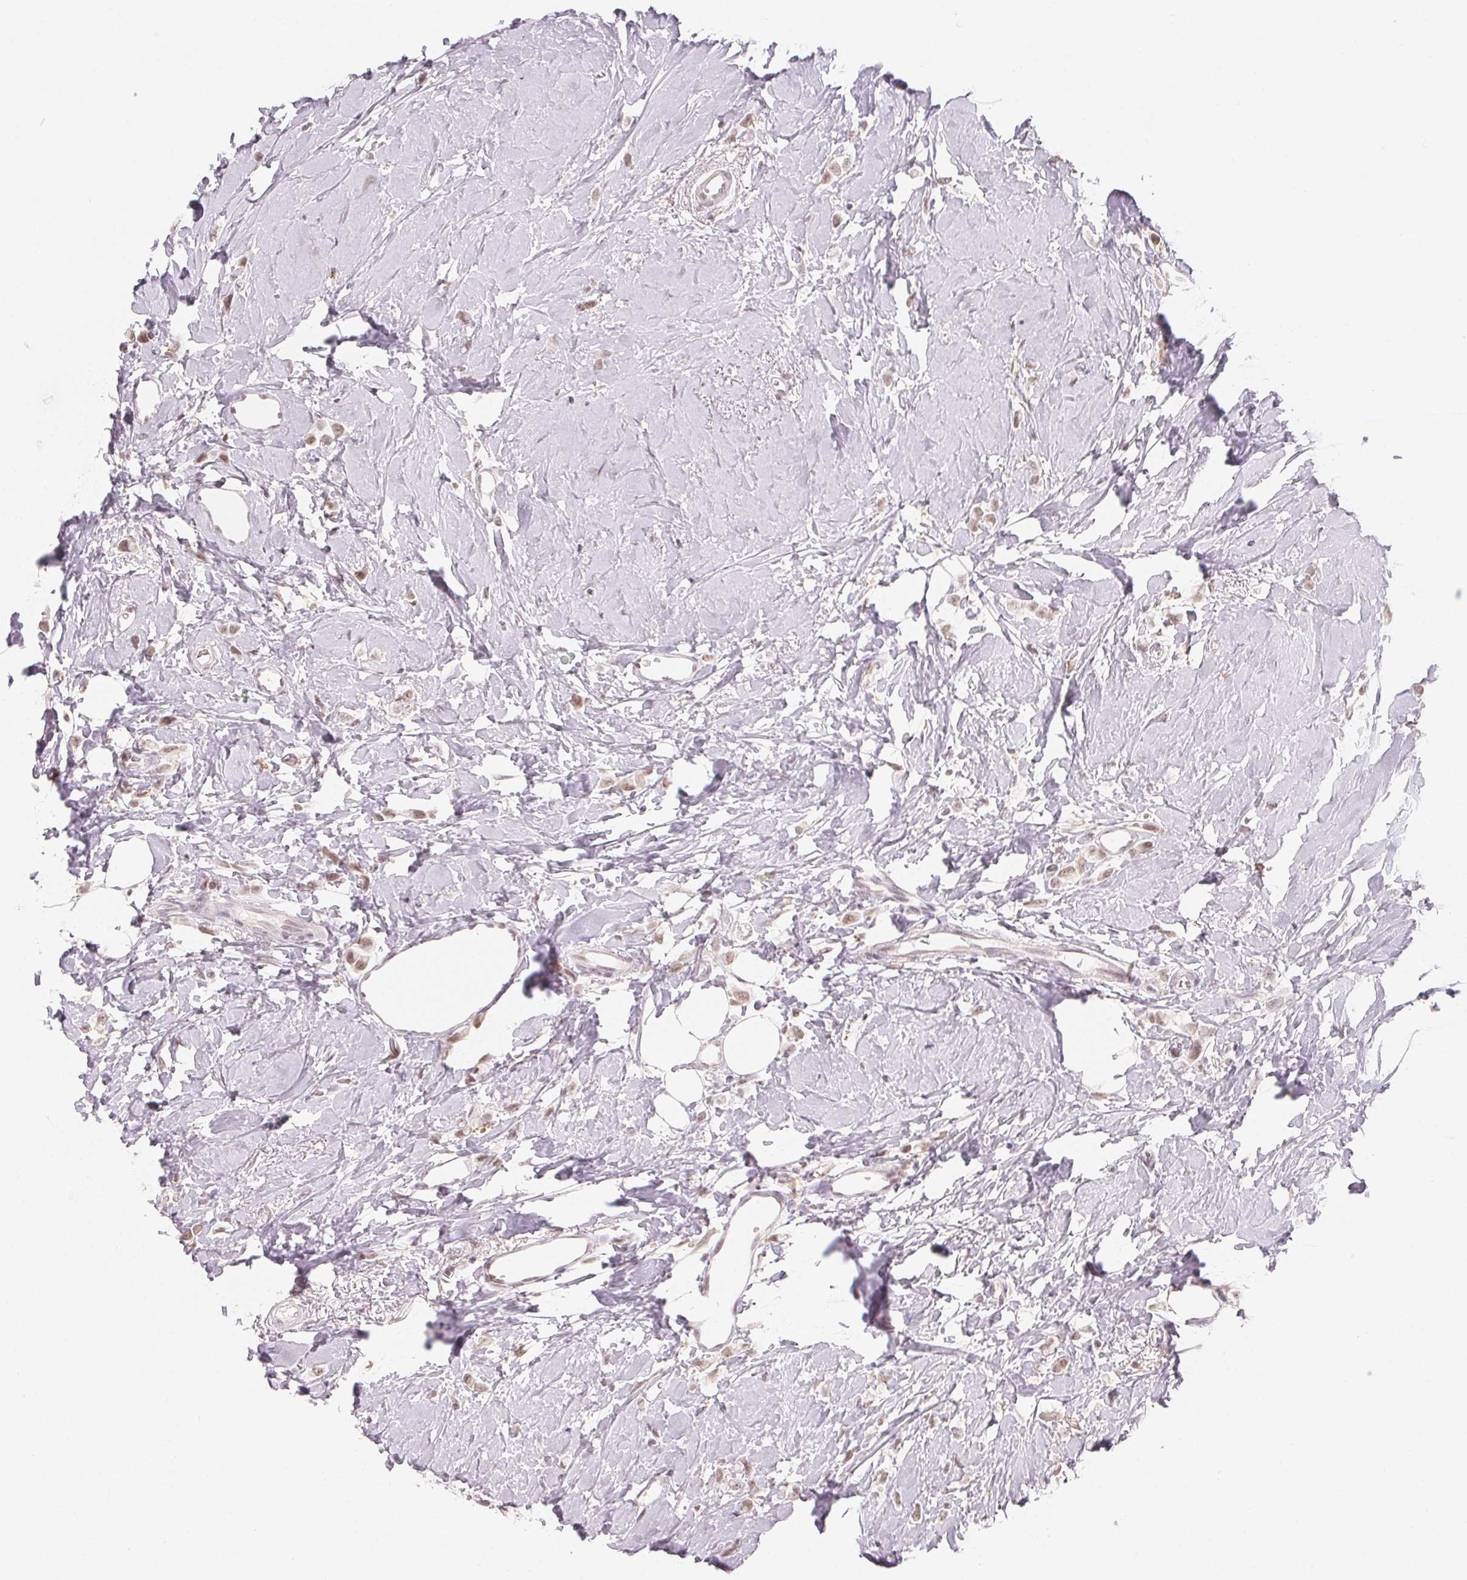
{"staining": {"intensity": "weak", "quantity": ">75%", "location": "nuclear"}, "tissue": "breast cancer", "cell_type": "Tumor cells", "image_type": "cancer", "snomed": [{"axis": "morphology", "description": "Lobular carcinoma"}, {"axis": "topography", "description": "Breast"}], "caption": "This is an image of immunohistochemistry (IHC) staining of lobular carcinoma (breast), which shows weak expression in the nuclear of tumor cells.", "gene": "NXF3", "patient": {"sex": "female", "age": 66}}